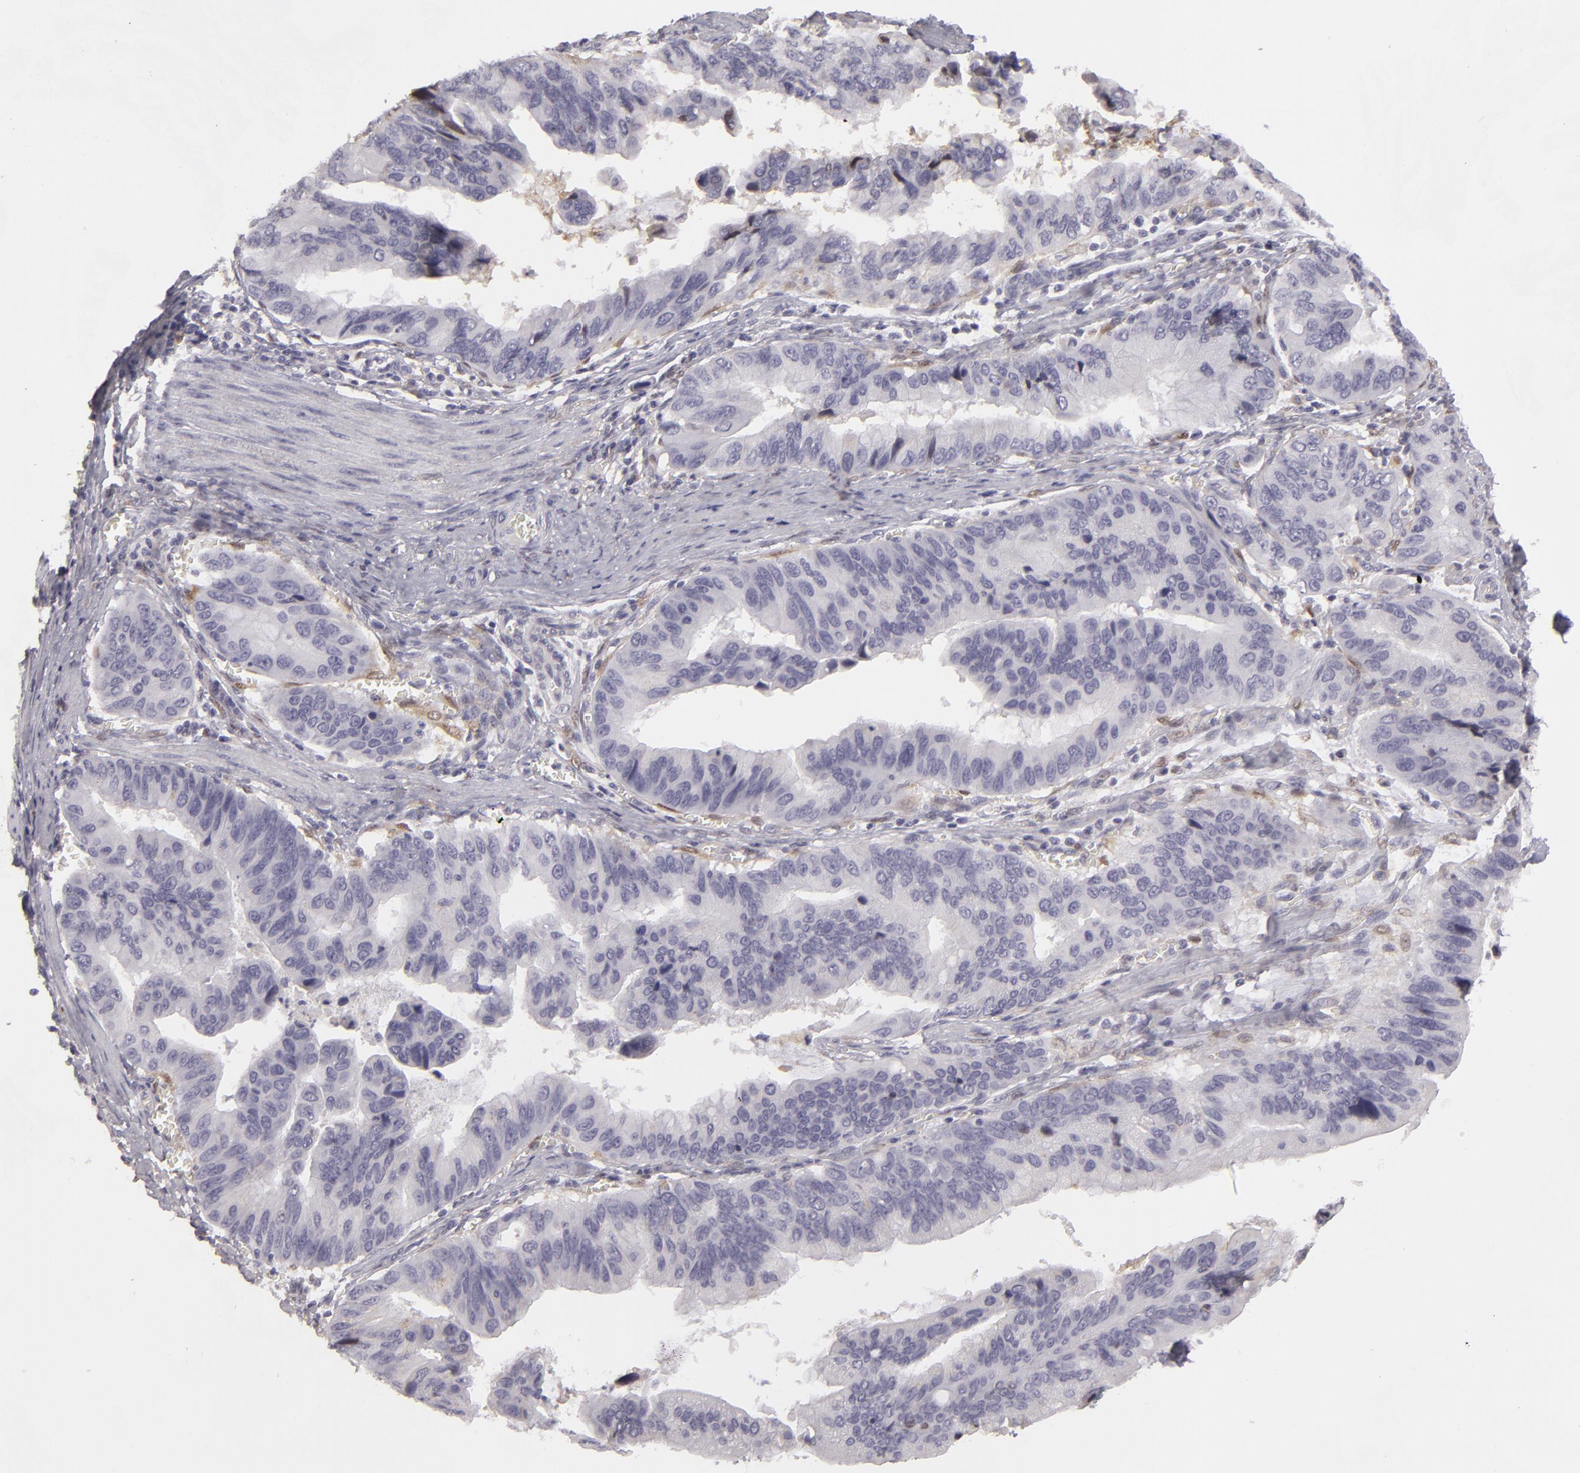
{"staining": {"intensity": "negative", "quantity": "none", "location": "none"}, "tissue": "stomach cancer", "cell_type": "Tumor cells", "image_type": "cancer", "snomed": [{"axis": "morphology", "description": "Adenocarcinoma, NOS"}, {"axis": "topography", "description": "Stomach, upper"}], "caption": "Stomach adenocarcinoma was stained to show a protein in brown. There is no significant staining in tumor cells. Brightfield microscopy of immunohistochemistry stained with DAB (brown) and hematoxylin (blue), captured at high magnification.", "gene": "EFS", "patient": {"sex": "male", "age": 80}}